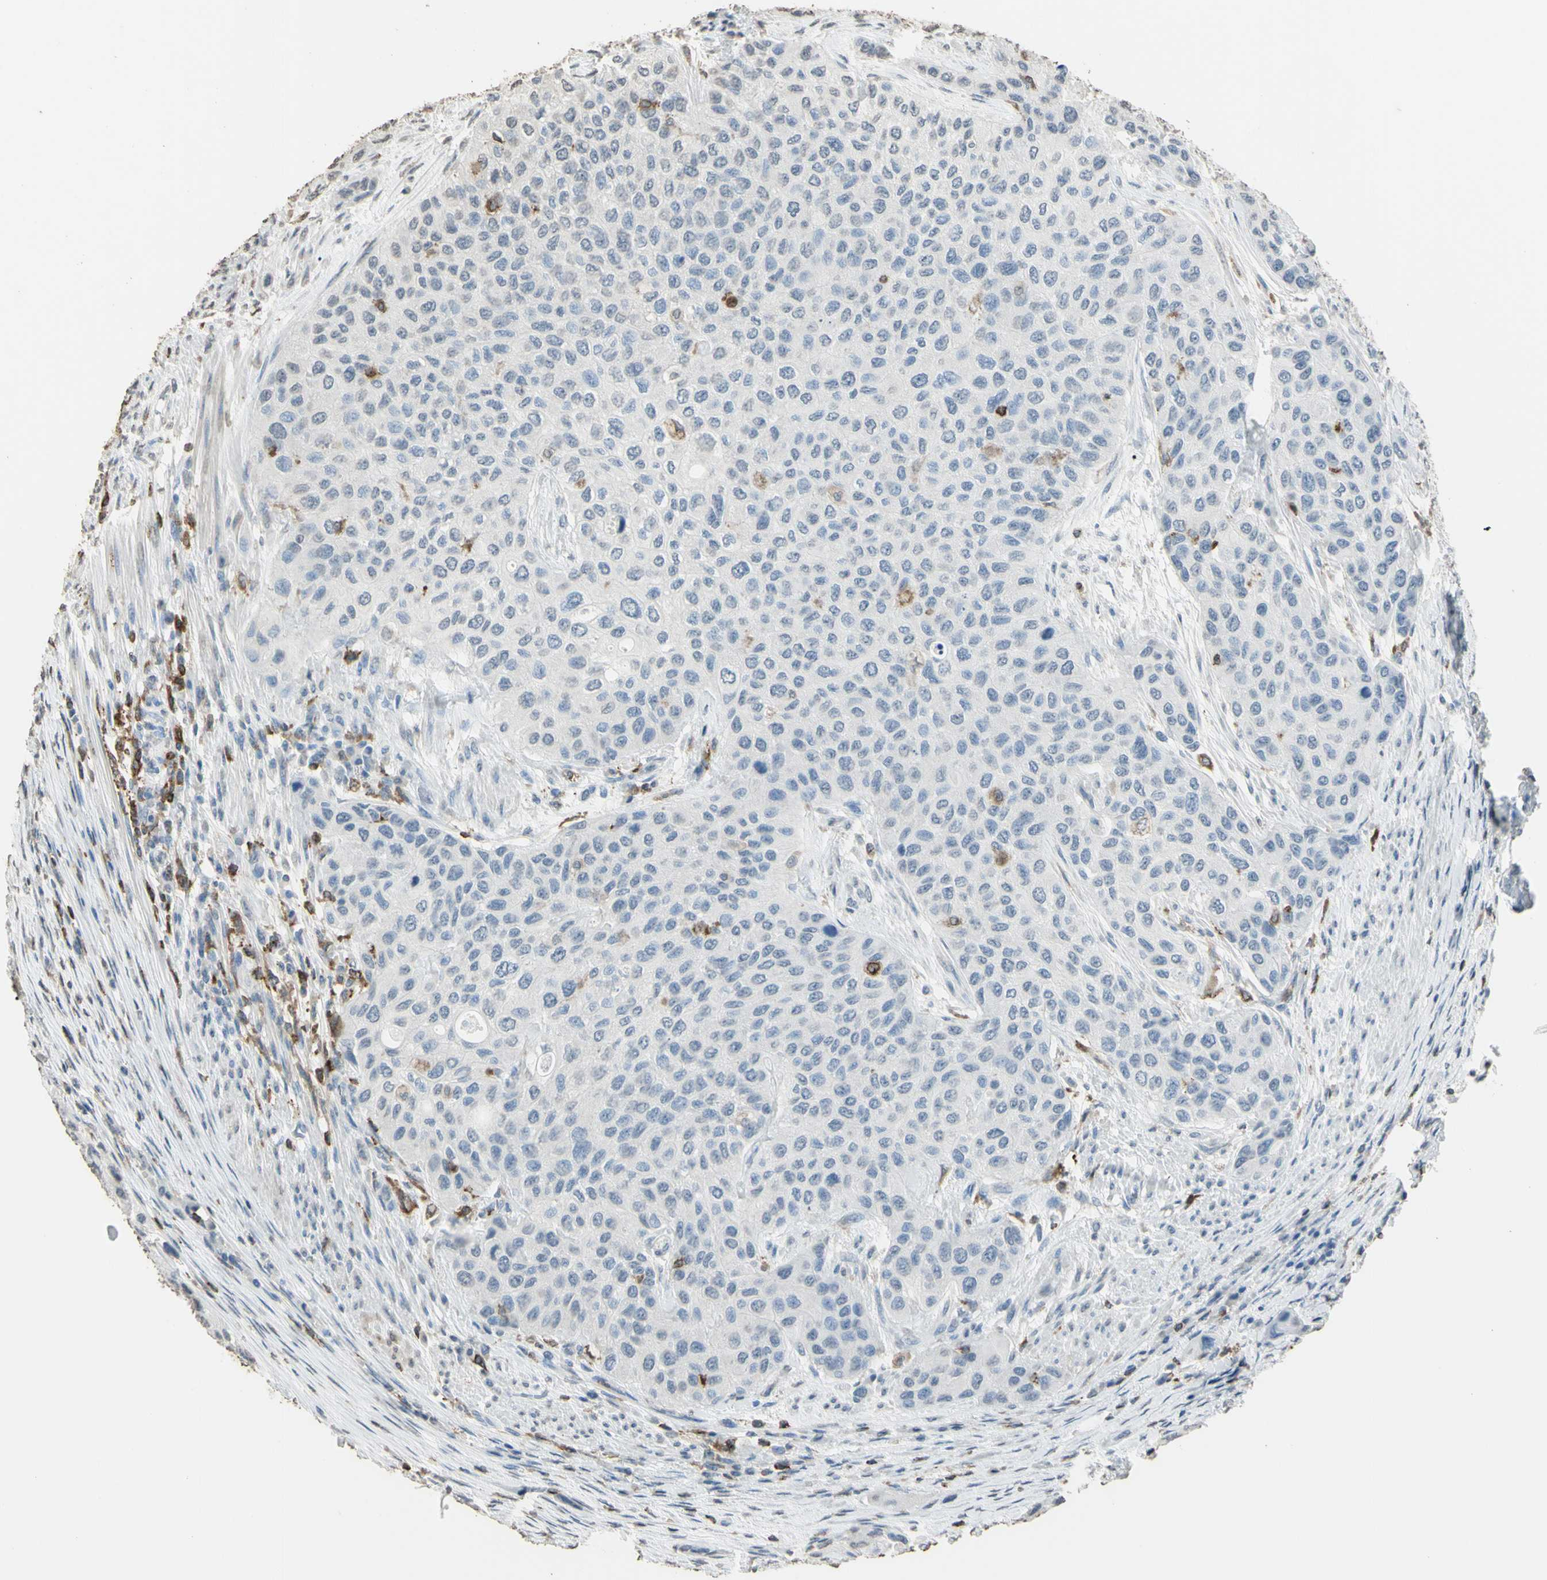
{"staining": {"intensity": "negative", "quantity": "none", "location": "none"}, "tissue": "urothelial cancer", "cell_type": "Tumor cells", "image_type": "cancer", "snomed": [{"axis": "morphology", "description": "Urothelial carcinoma, High grade"}, {"axis": "topography", "description": "Urinary bladder"}], "caption": "Image shows no significant protein staining in tumor cells of high-grade urothelial carcinoma.", "gene": "PSTPIP1", "patient": {"sex": "female", "age": 56}}